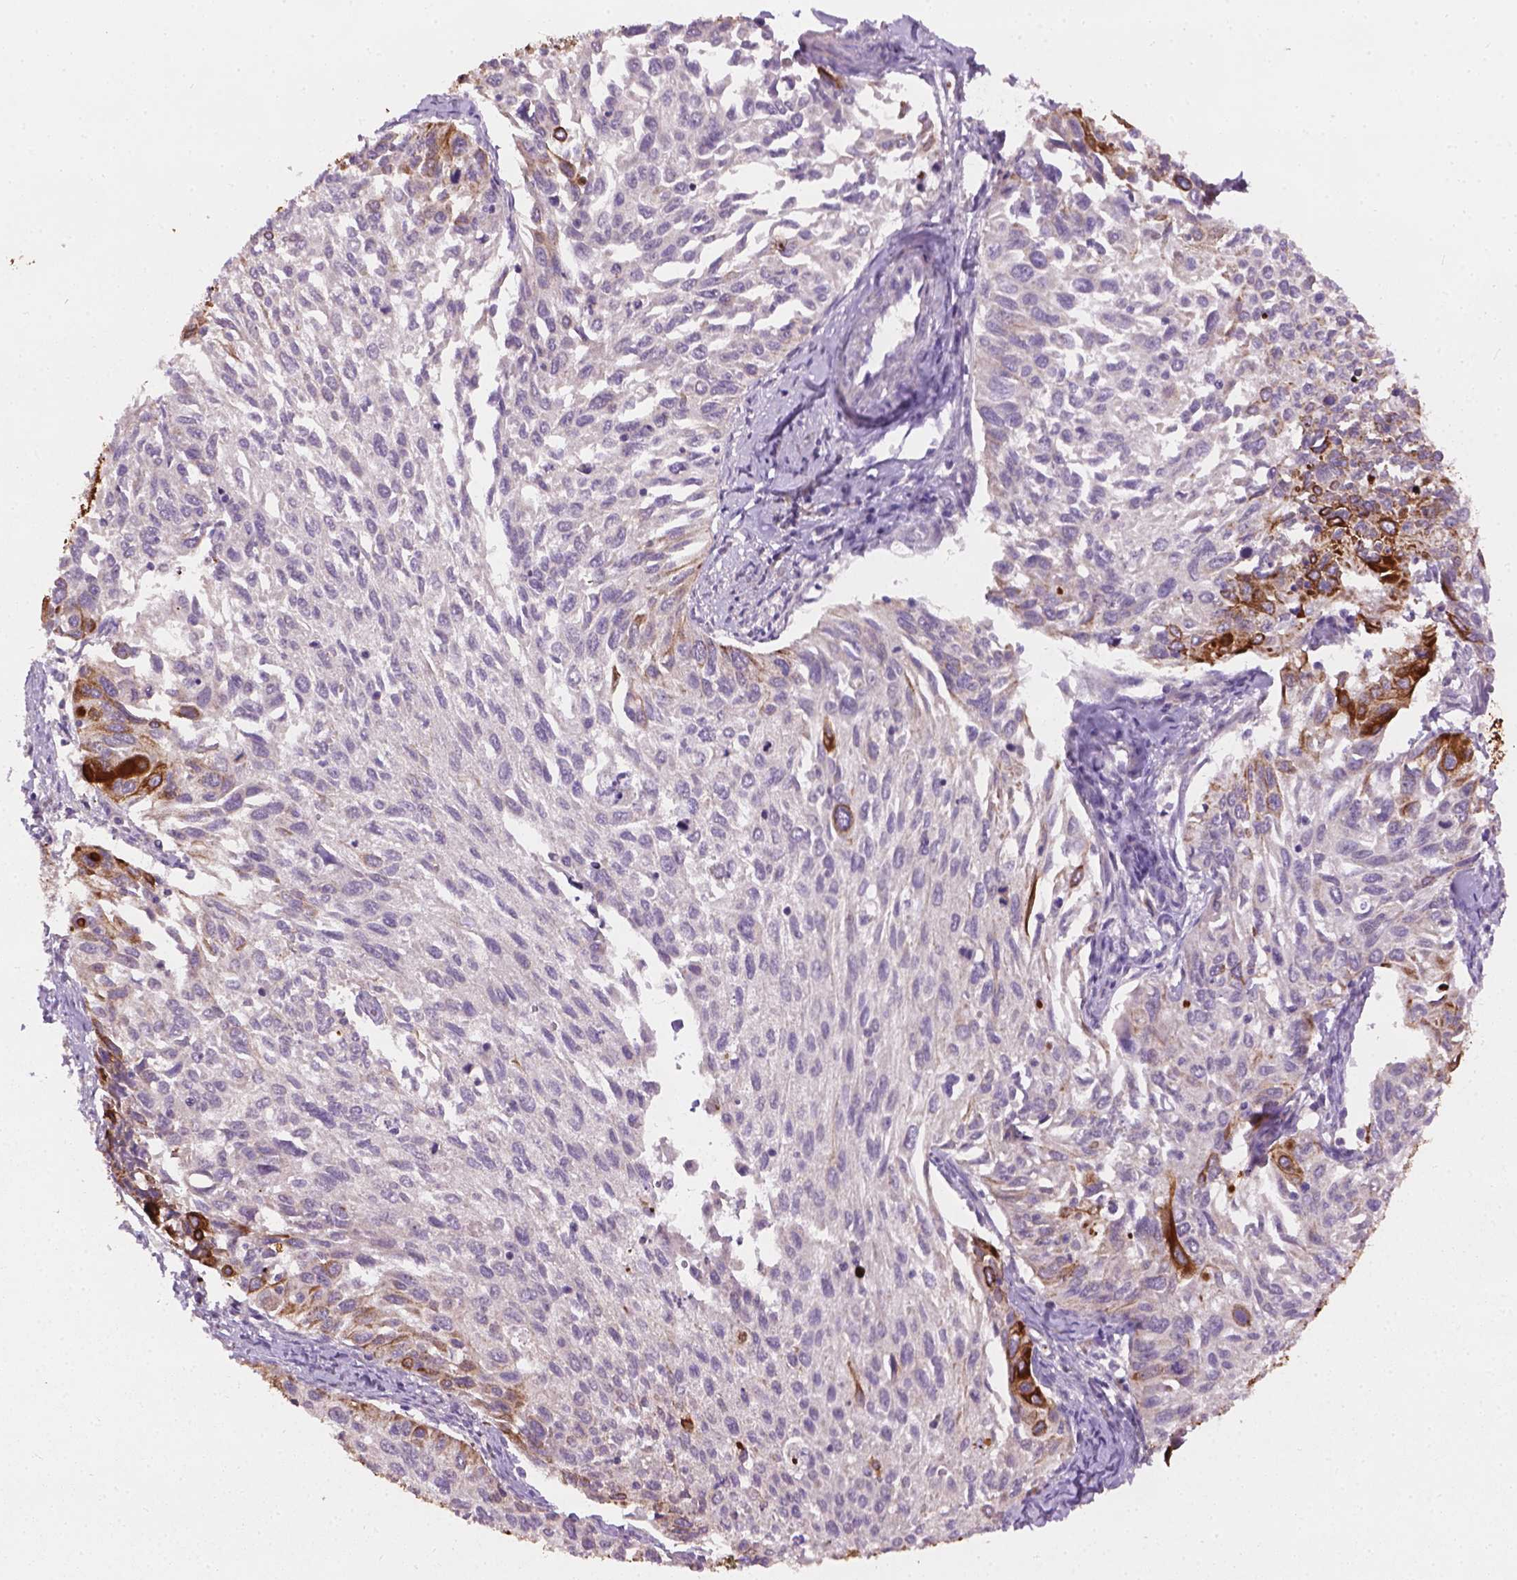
{"staining": {"intensity": "strong", "quantity": "<25%", "location": "cytoplasmic/membranous"}, "tissue": "cervical cancer", "cell_type": "Tumor cells", "image_type": "cancer", "snomed": [{"axis": "morphology", "description": "Squamous cell carcinoma, NOS"}, {"axis": "topography", "description": "Cervix"}], "caption": "Cervical cancer (squamous cell carcinoma) was stained to show a protein in brown. There is medium levels of strong cytoplasmic/membranous positivity in about <25% of tumor cells.", "gene": "KRT17", "patient": {"sex": "female", "age": 50}}